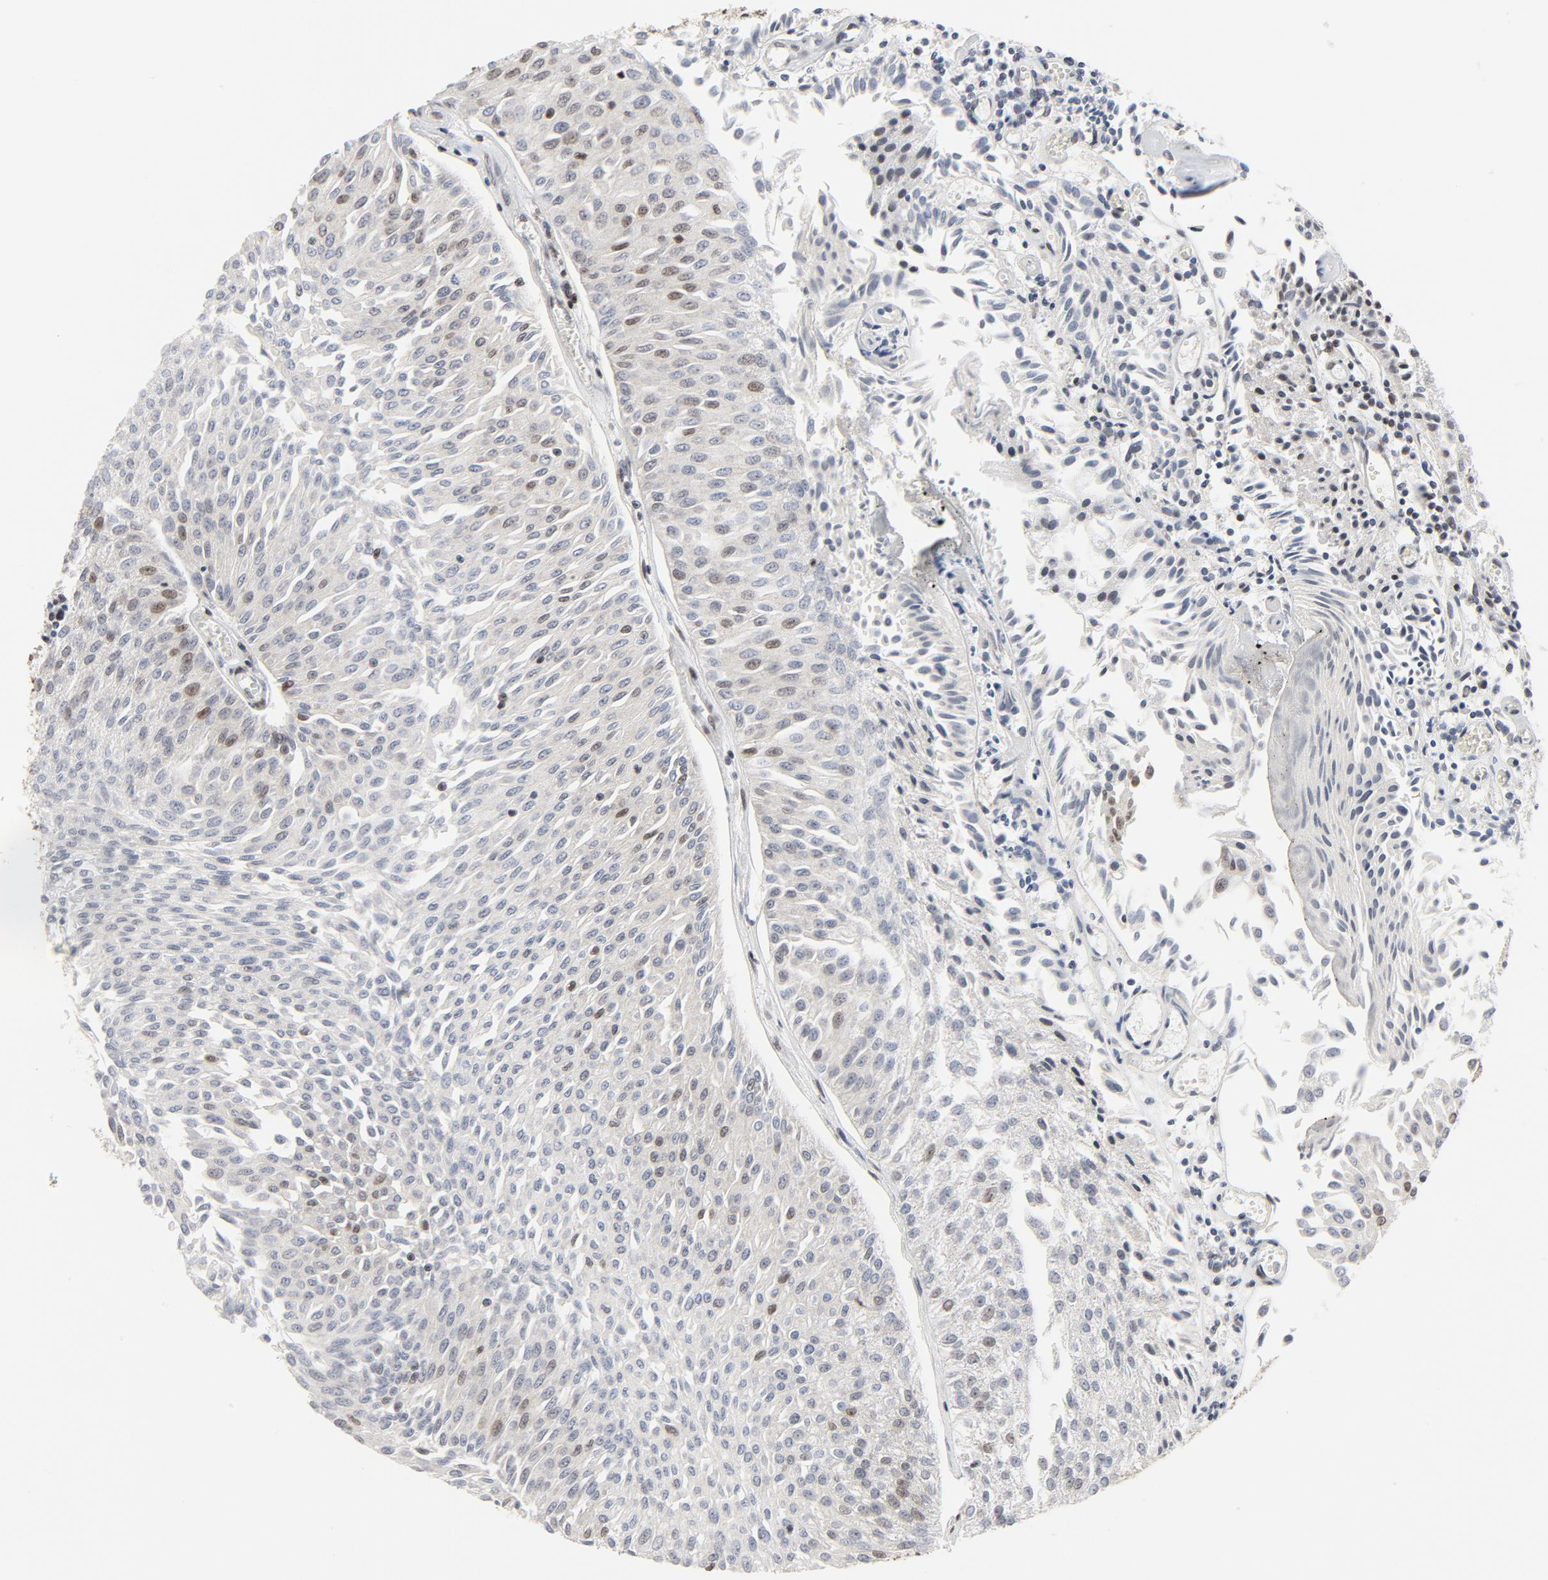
{"staining": {"intensity": "moderate", "quantity": "25%-75%", "location": "nuclear"}, "tissue": "urothelial cancer", "cell_type": "Tumor cells", "image_type": "cancer", "snomed": [{"axis": "morphology", "description": "Urothelial carcinoma, Low grade"}, {"axis": "topography", "description": "Urinary bladder"}], "caption": "A brown stain labels moderate nuclear staining of a protein in urothelial cancer tumor cells. Immunohistochemistry (ihc) stains the protein of interest in brown and the nuclei are stained blue.", "gene": "ERCC1", "patient": {"sex": "male", "age": 86}}